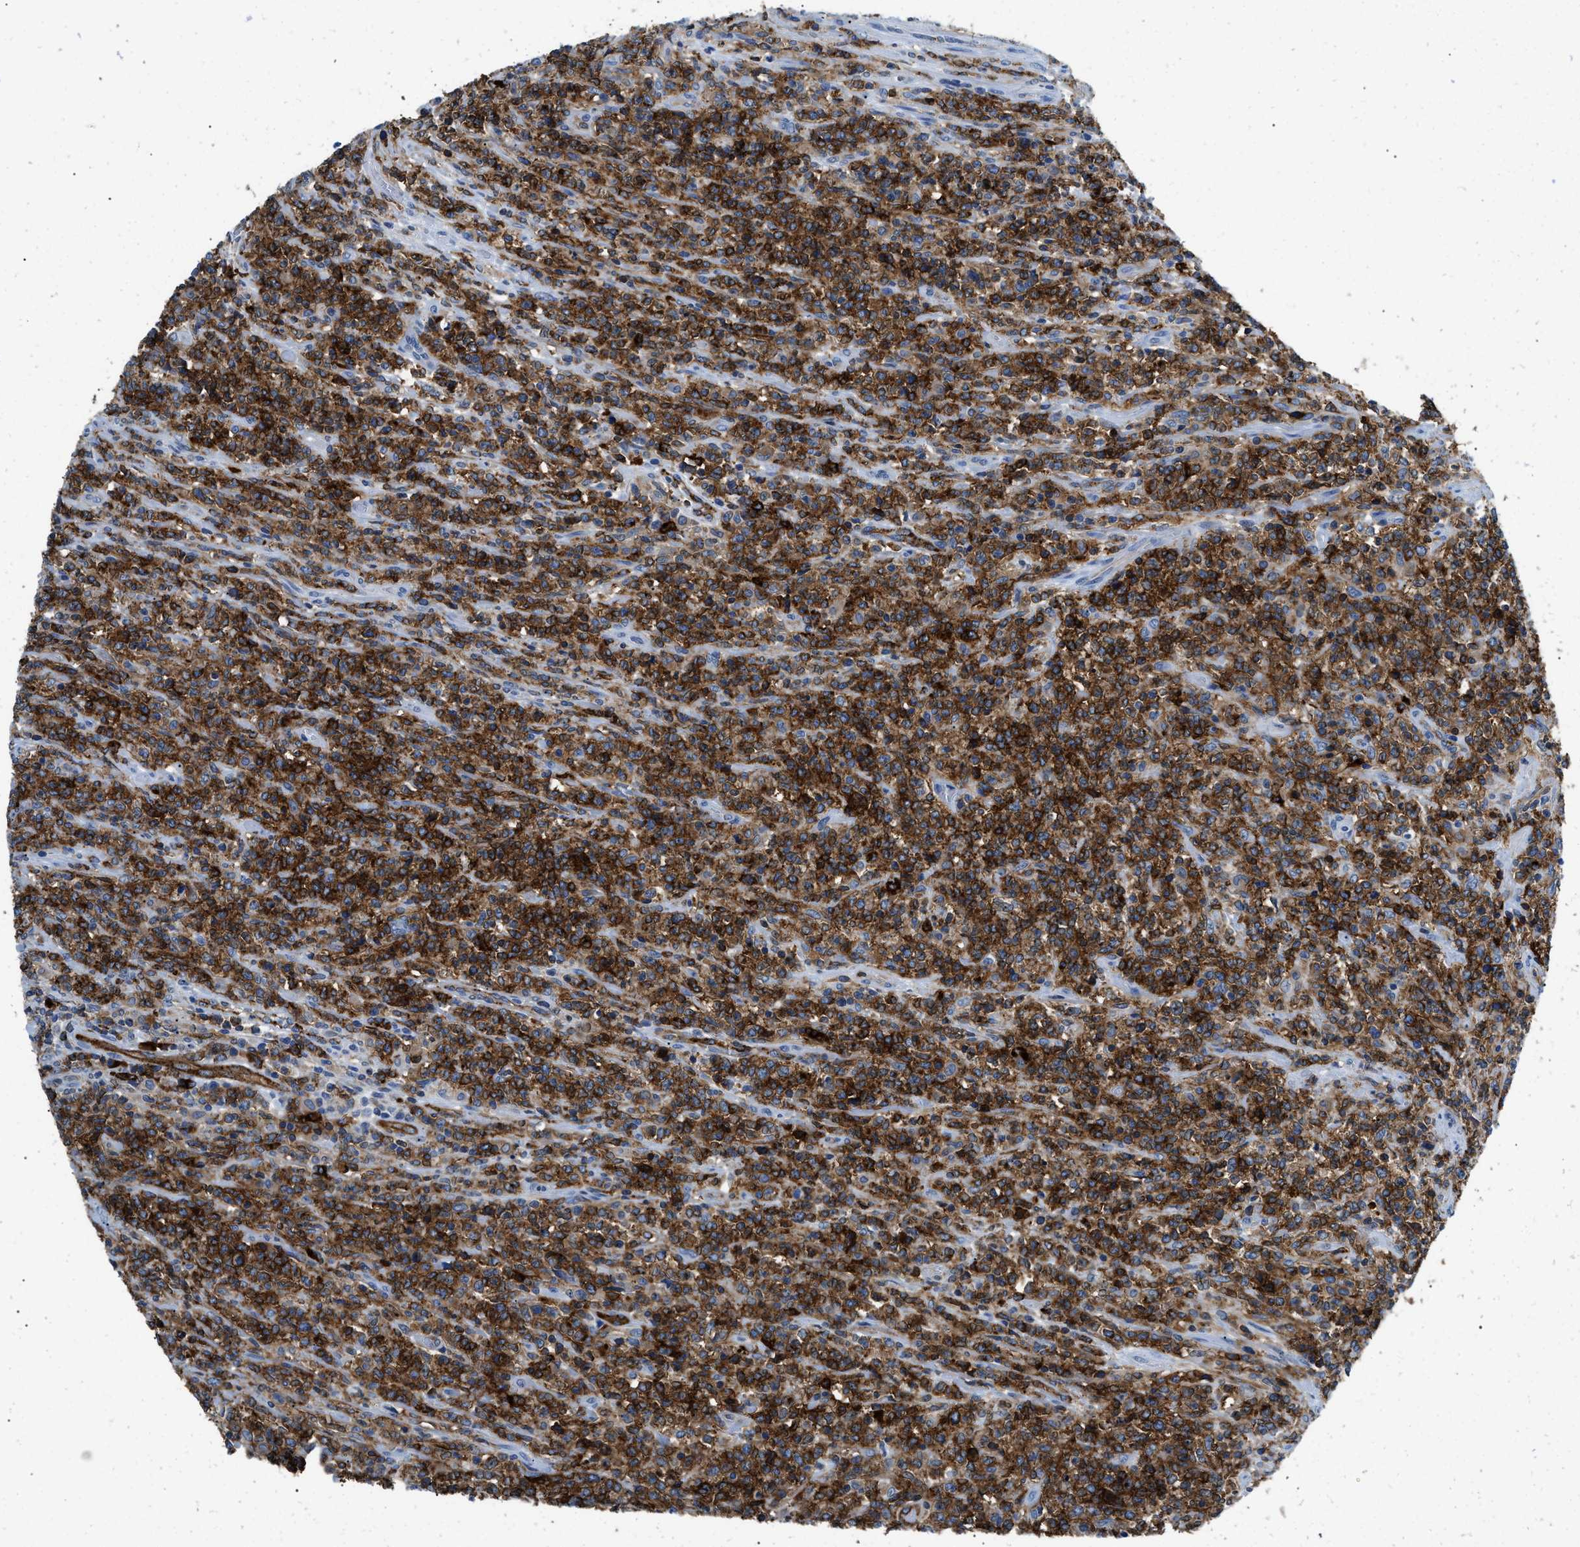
{"staining": {"intensity": "moderate", "quantity": ">75%", "location": "cytoplasmic/membranous"}, "tissue": "lymphoma", "cell_type": "Tumor cells", "image_type": "cancer", "snomed": [{"axis": "morphology", "description": "Malignant lymphoma, non-Hodgkin's type, High grade"}, {"axis": "topography", "description": "Soft tissue"}], "caption": "This is an image of immunohistochemistry (IHC) staining of malignant lymphoma, non-Hodgkin's type (high-grade), which shows moderate staining in the cytoplasmic/membranous of tumor cells.", "gene": "CD226", "patient": {"sex": "male", "age": 18}}